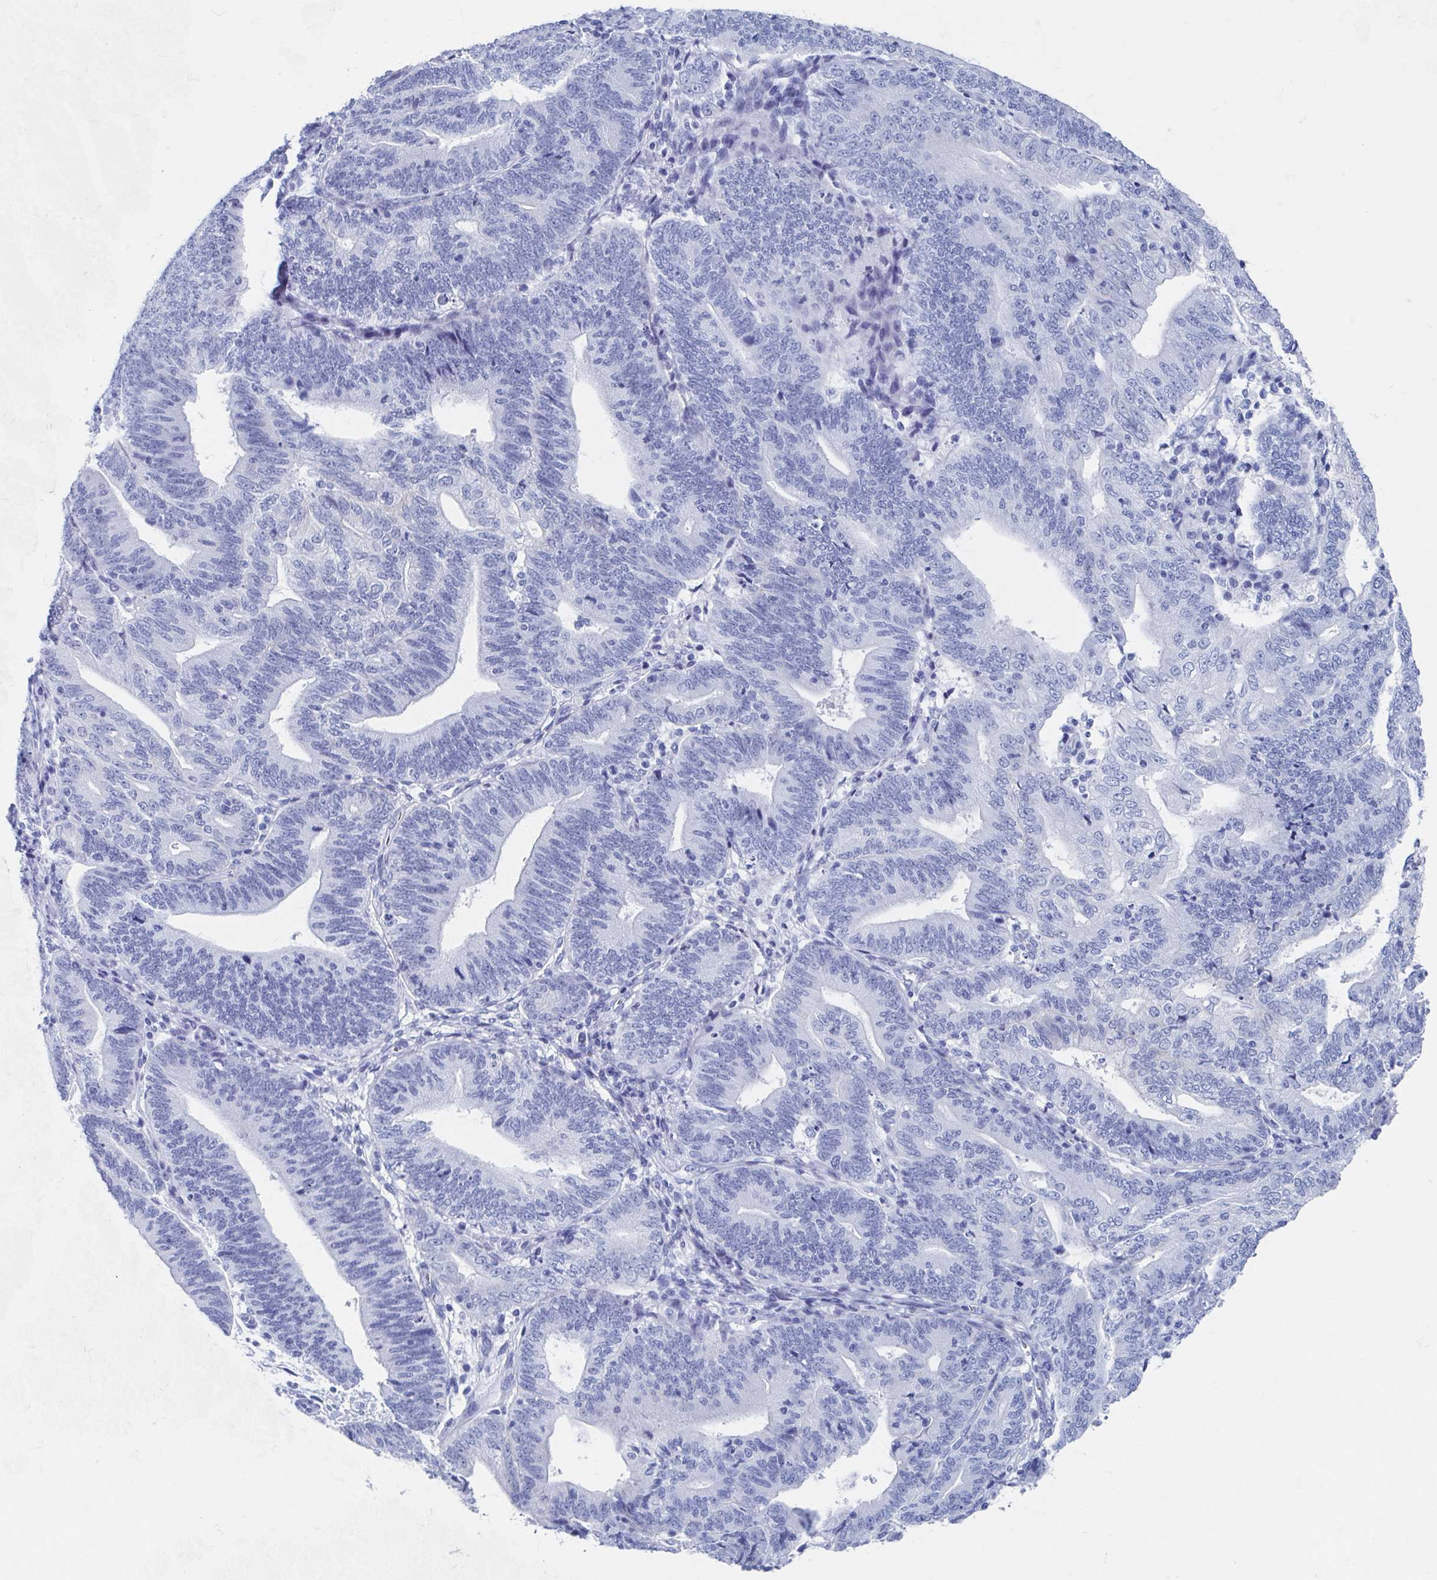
{"staining": {"intensity": "negative", "quantity": "none", "location": "none"}, "tissue": "endometrial cancer", "cell_type": "Tumor cells", "image_type": "cancer", "snomed": [{"axis": "morphology", "description": "Adenocarcinoma, NOS"}, {"axis": "topography", "description": "Endometrium"}], "caption": "IHC of human endometrial cancer (adenocarcinoma) demonstrates no staining in tumor cells.", "gene": "C10orf53", "patient": {"sex": "female", "age": 70}}